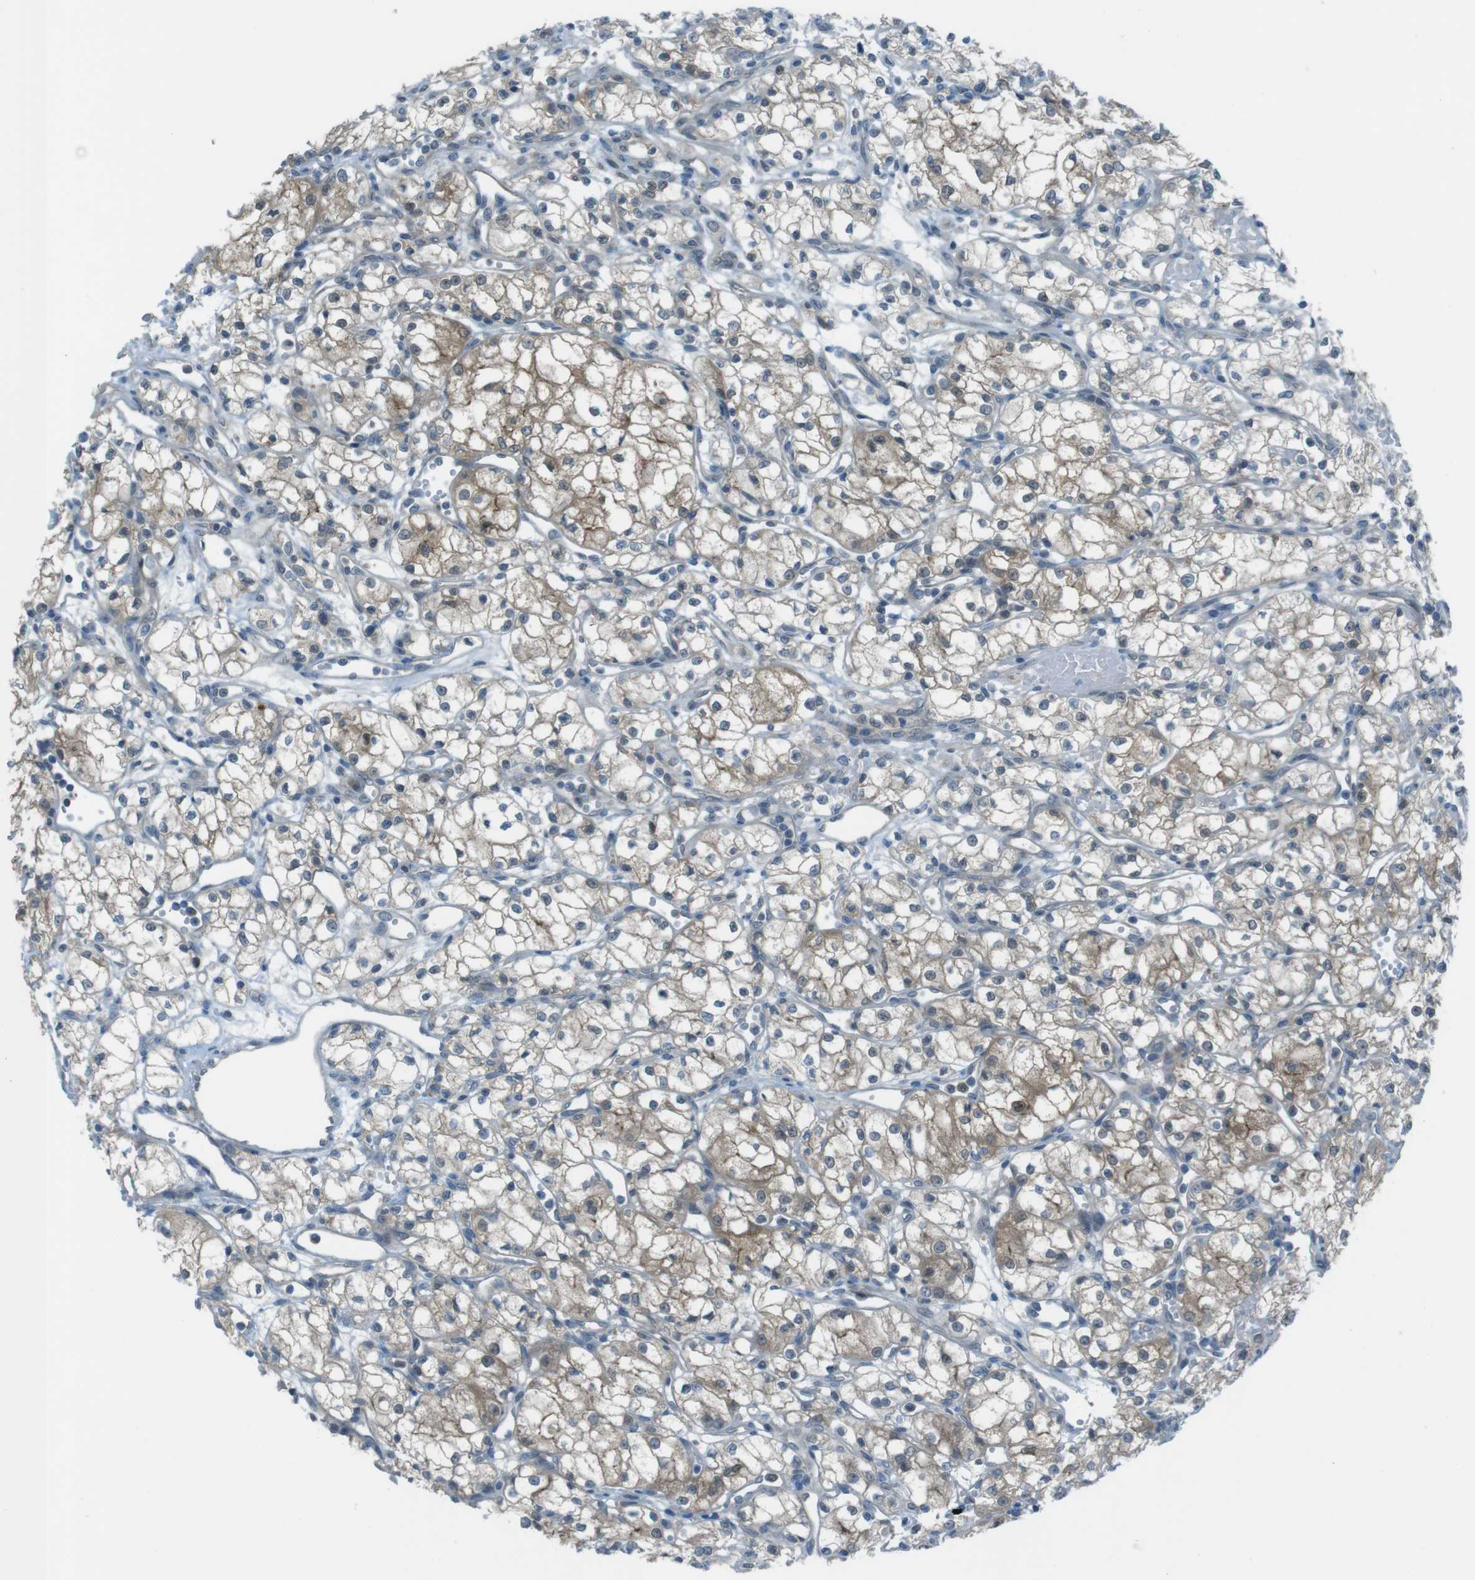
{"staining": {"intensity": "moderate", "quantity": "25%-75%", "location": "cytoplasmic/membranous"}, "tissue": "renal cancer", "cell_type": "Tumor cells", "image_type": "cancer", "snomed": [{"axis": "morphology", "description": "Normal tissue, NOS"}, {"axis": "morphology", "description": "Adenocarcinoma, NOS"}, {"axis": "topography", "description": "Kidney"}], "caption": "Renal cancer stained with IHC exhibits moderate cytoplasmic/membranous expression in about 25%-75% of tumor cells.", "gene": "ZDHHC20", "patient": {"sex": "male", "age": 59}}